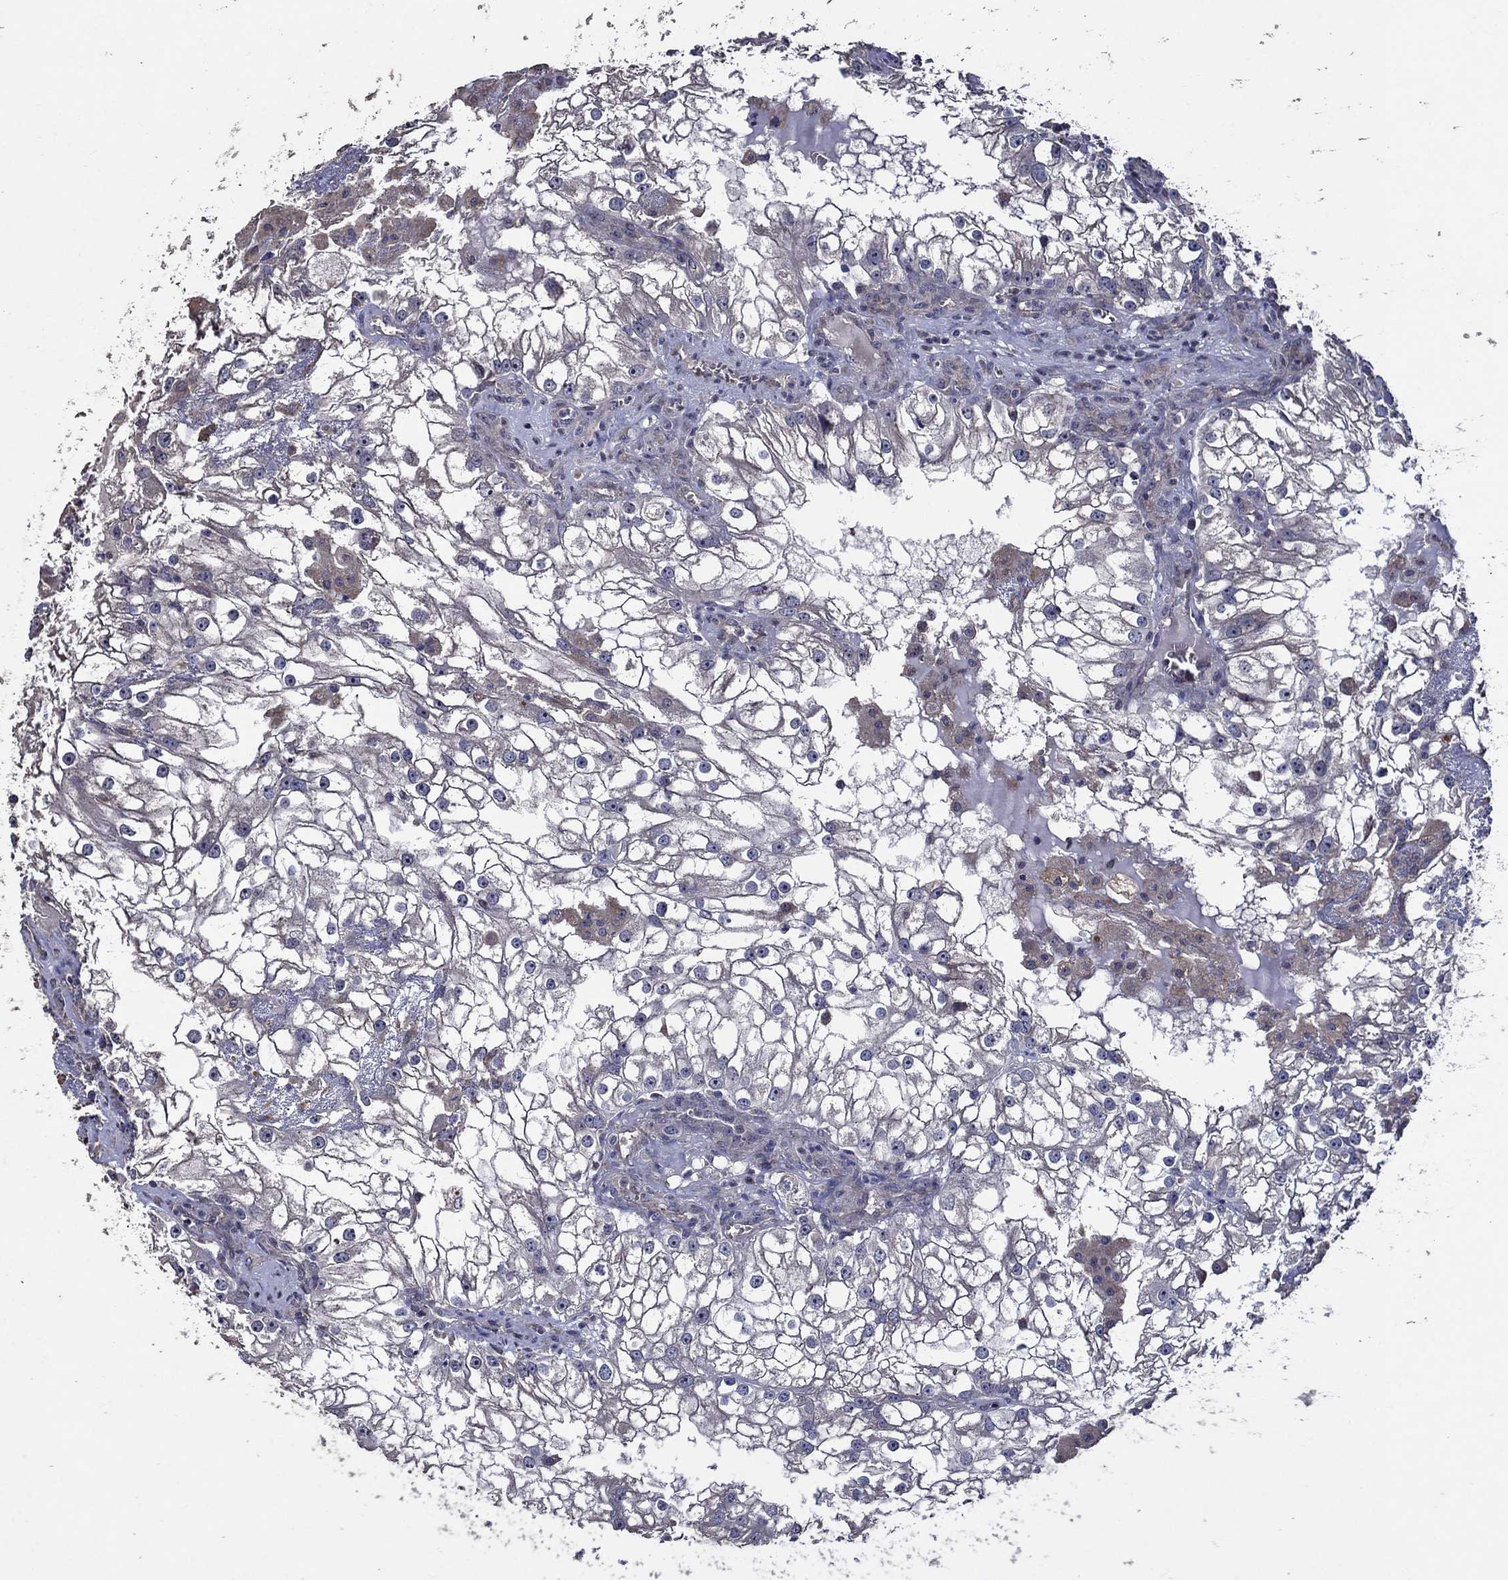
{"staining": {"intensity": "weak", "quantity": "<25%", "location": "cytoplasmic/membranous"}, "tissue": "renal cancer", "cell_type": "Tumor cells", "image_type": "cancer", "snomed": [{"axis": "morphology", "description": "Adenocarcinoma, NOS"}, {"axis": "topography", "description": "Kidney"}], "caption": "Renal adenocarcinoma stained for a protein using IHC demonstrates no expression tumor cells.", "gene": "HAP1", "patient": {"sex": "male", "age": 59}}